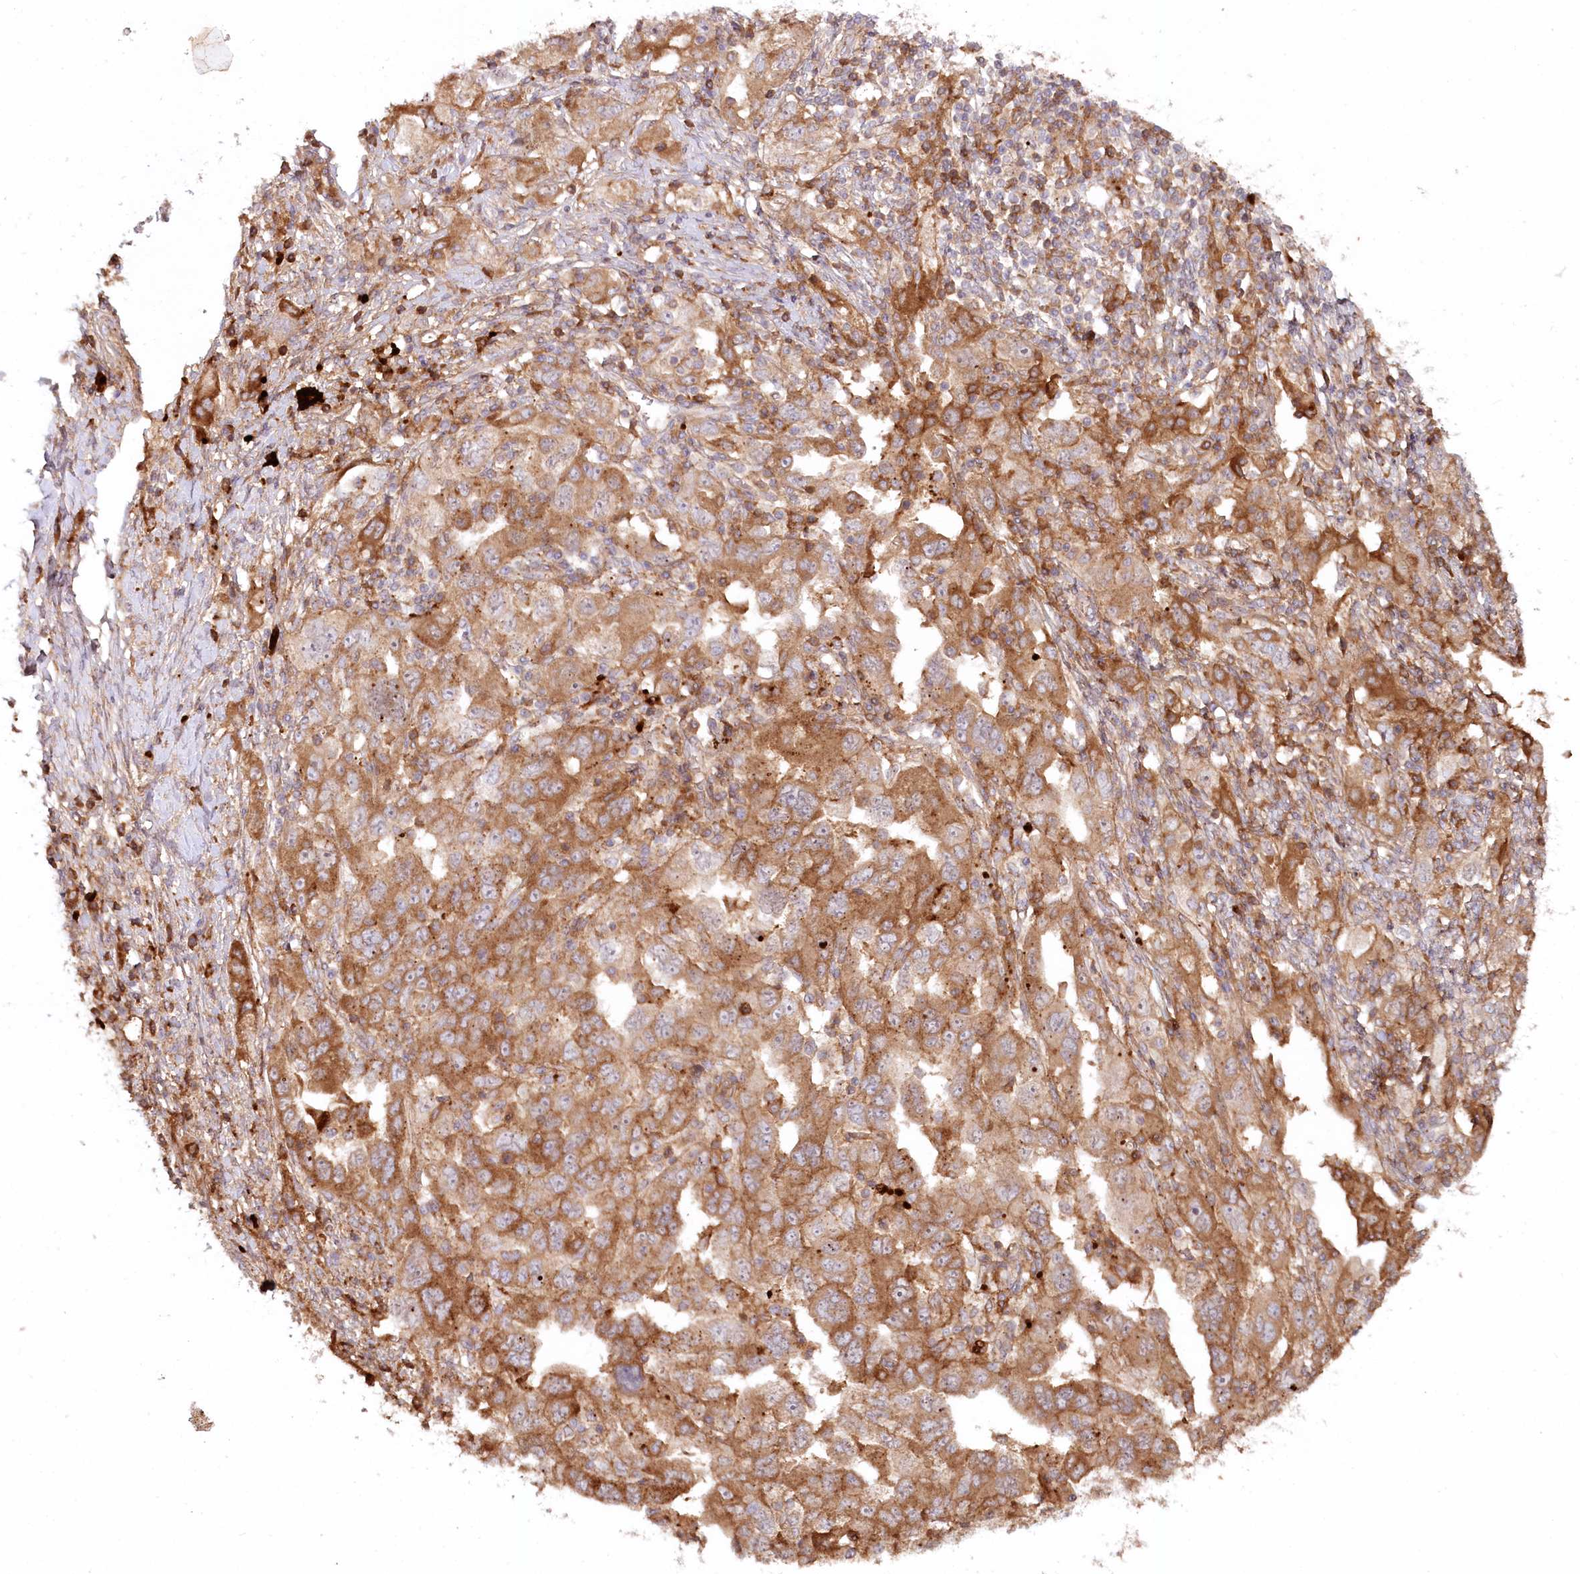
{"staining": {"intensity": "moderate", "quantity": ">75%", "location": "cytoplasmic/membranous"}, "tissue": "ovarian cancer", "cell_type": "Tumor cells", "image_type": "cancer", "snomed": [{"axis": "morphology", "description": "Carcinoma, NOS"}, {"axis": "morphology", "description": "Cystadenocarcinoma, serous, NOS"}, {"axis": "topography", "description": "Ovary"}], "caption": "DAB immunohistochemical staining of ovarian carcinoma demonstrates moderate cytoplasmic/membranous protein expression in approximately >75% of tumor cells.", "gene": "PSAPL1", "patient": {"sex": "female", "age": 69}}